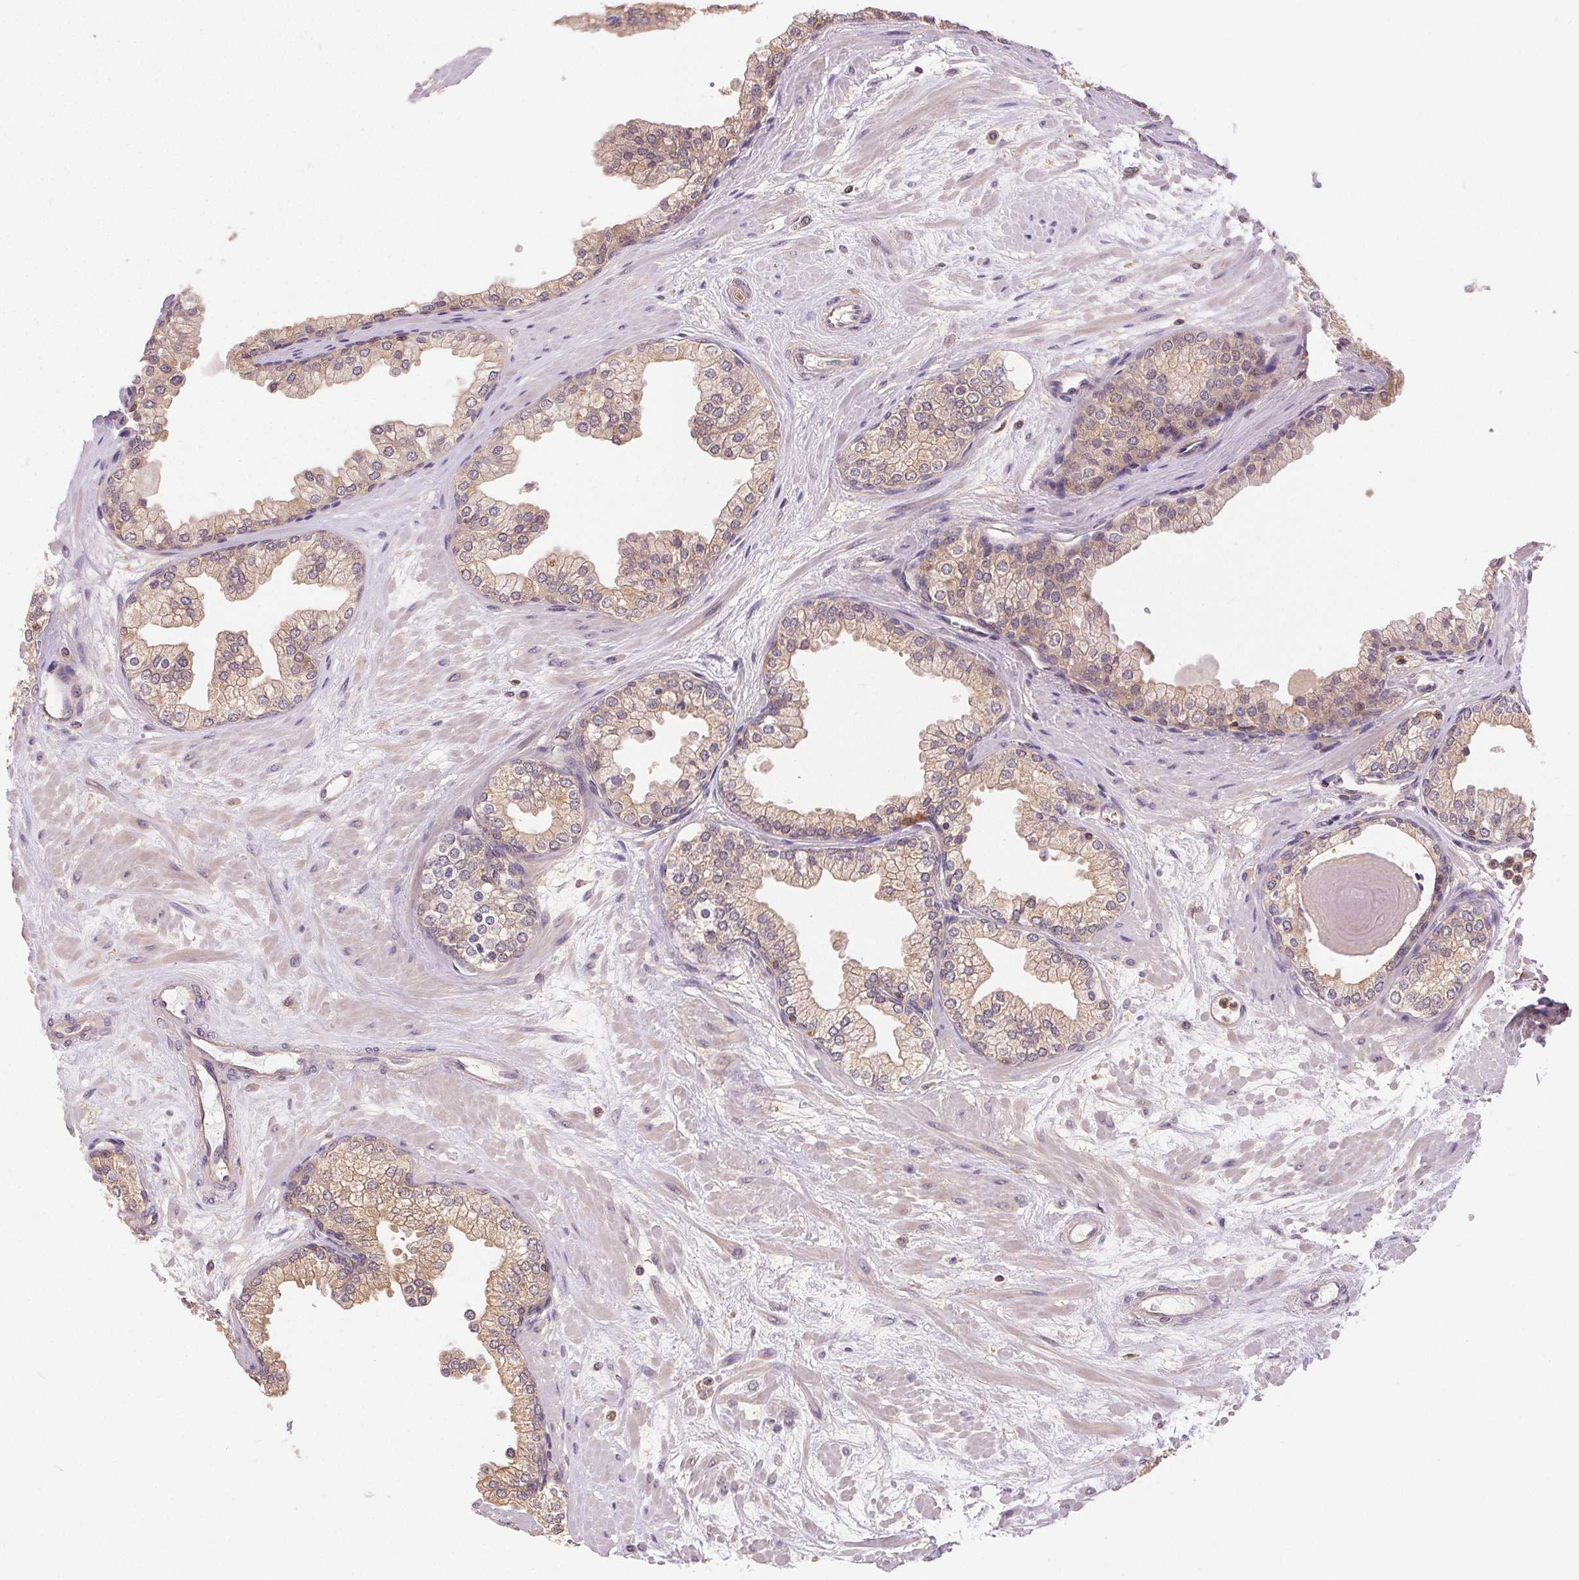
{"staining": {"intensity": "weak", "quantity": ">75%", "location": "cytoplasmic/membranous"}, "tissue": "prostate", "cell_type": "Glandular cells", "image_type": "normal", "snomed": [{"axis": "morphology", "description": "Normal tissue, NOS"}, {"axis": "topography", "description": "Prostate"}, {"axis": "topography", "description": "Peripheral nerve tissue"}], "caption": "The image displays staining of unremarkable prostate, revealing weak cytoplasmic/membranous protein positivity (brown color) within glandular cells. The protein is stained brown, and the nuclei are stained in blue (DAB (3,3'-diaminobenzidine) IHC with brightfield microscopy, high magnification).", "gene": "GDI1", "patient": {"sex": "male", "age": 61}}